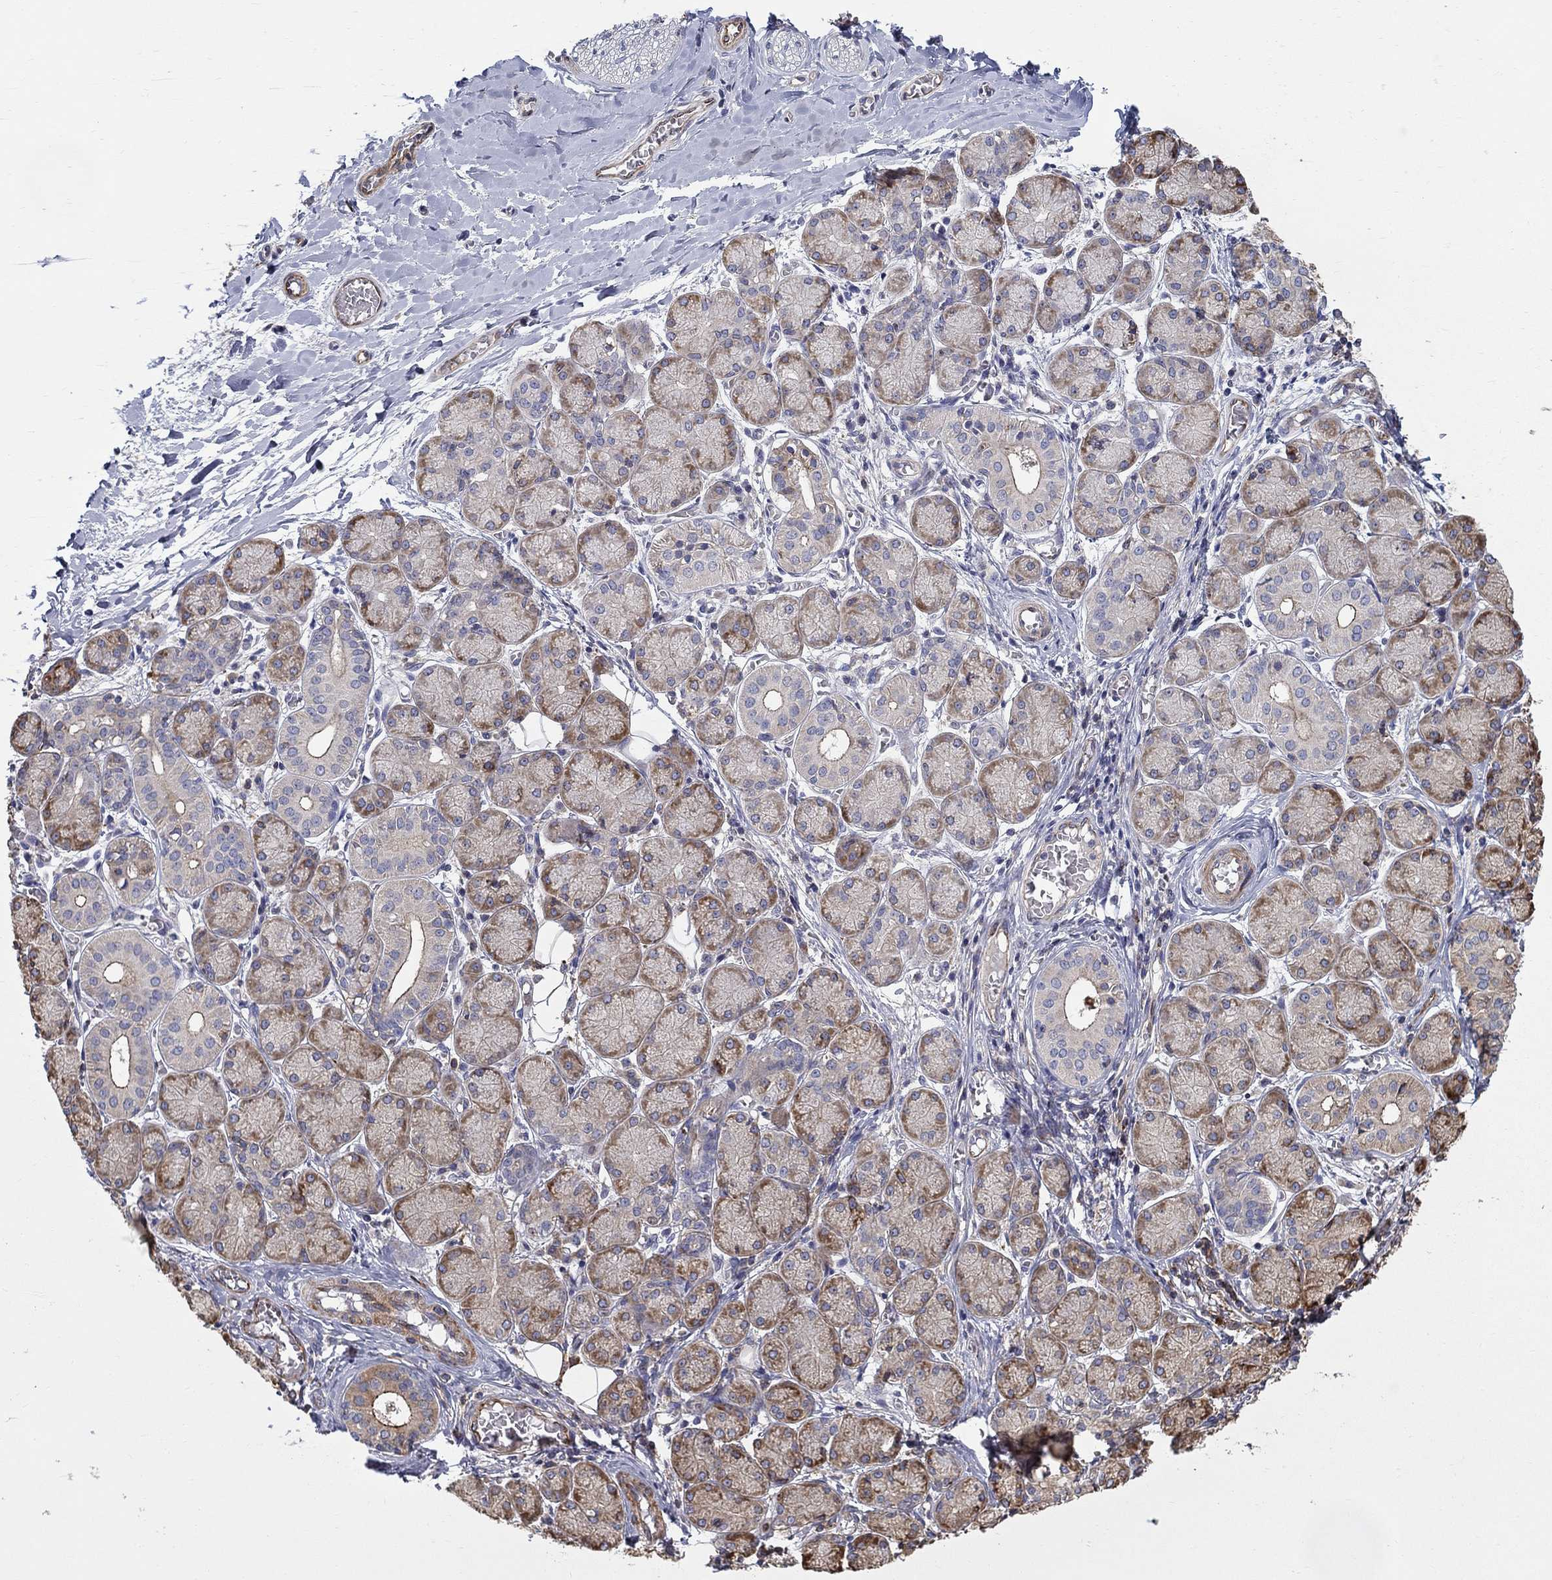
{"staining": {"intensity": "strong", "quantity": "<25%", "location": "cytoplasmic/membranous"}, "tissue": "salivary gland", "cell_type": "Glandular cells", "image_type": "normal", "snomed": [{"axis": "morphology", "description": "Normal tissue, NOS"}, {"axis": "topography", "description": "Salivary gland"}, {"axis": "topography", "description": "Peripheral nerve tissue"}], "caption": "High-magnification brightfield microscopy of normal salivary gland stained with DAB (brown) and counterstained with hematoxylin (blue). glandular cells exhibit strong cytoplasmic/membranous positivity is identified in approximately<25% of cells. (DAB IHC with brightfield microscopy, high magnification).", "gene": "NPHP1", "patient": {"sex": "female", "age": 24}}